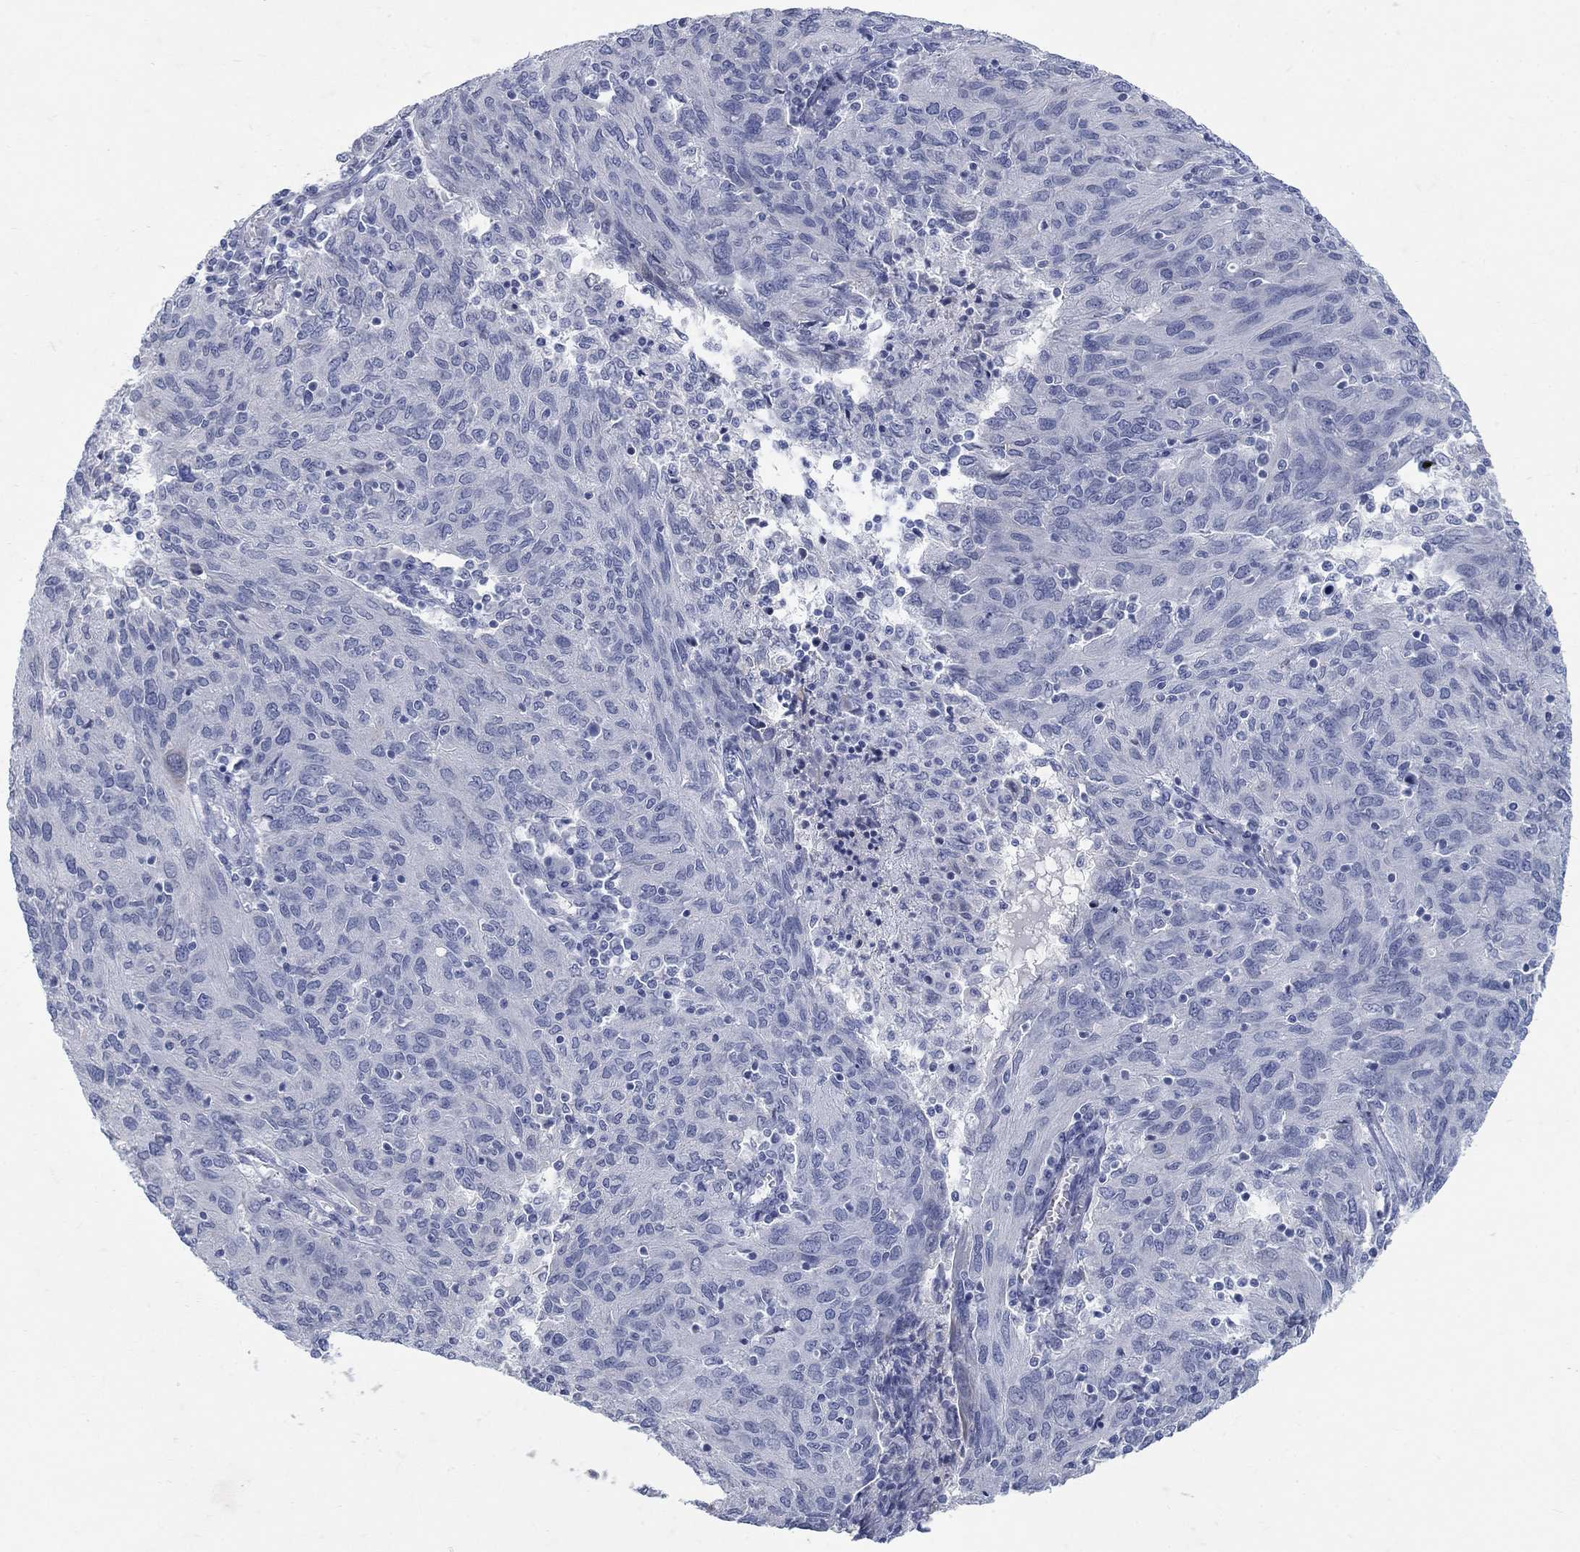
{"staining": {"intensity": "negative", "quantity": "none", "location": "none"}, "tissue": "ovarian cancer", "cell_type": "Tumor cells", "image_type": "cancer", "snomed": [{"axis": "morphology", "description": "Carcinoma, endometroid"}, {"axis": "topography", "description": "Ovary"}], "caption": "The IHC micrograph has no significant staining in tumor cells of ovarian cancer tissue. Nuclei are stained in blue.", "gene": "RFTN2", "patient": {"sex": "female", "age": 50}}